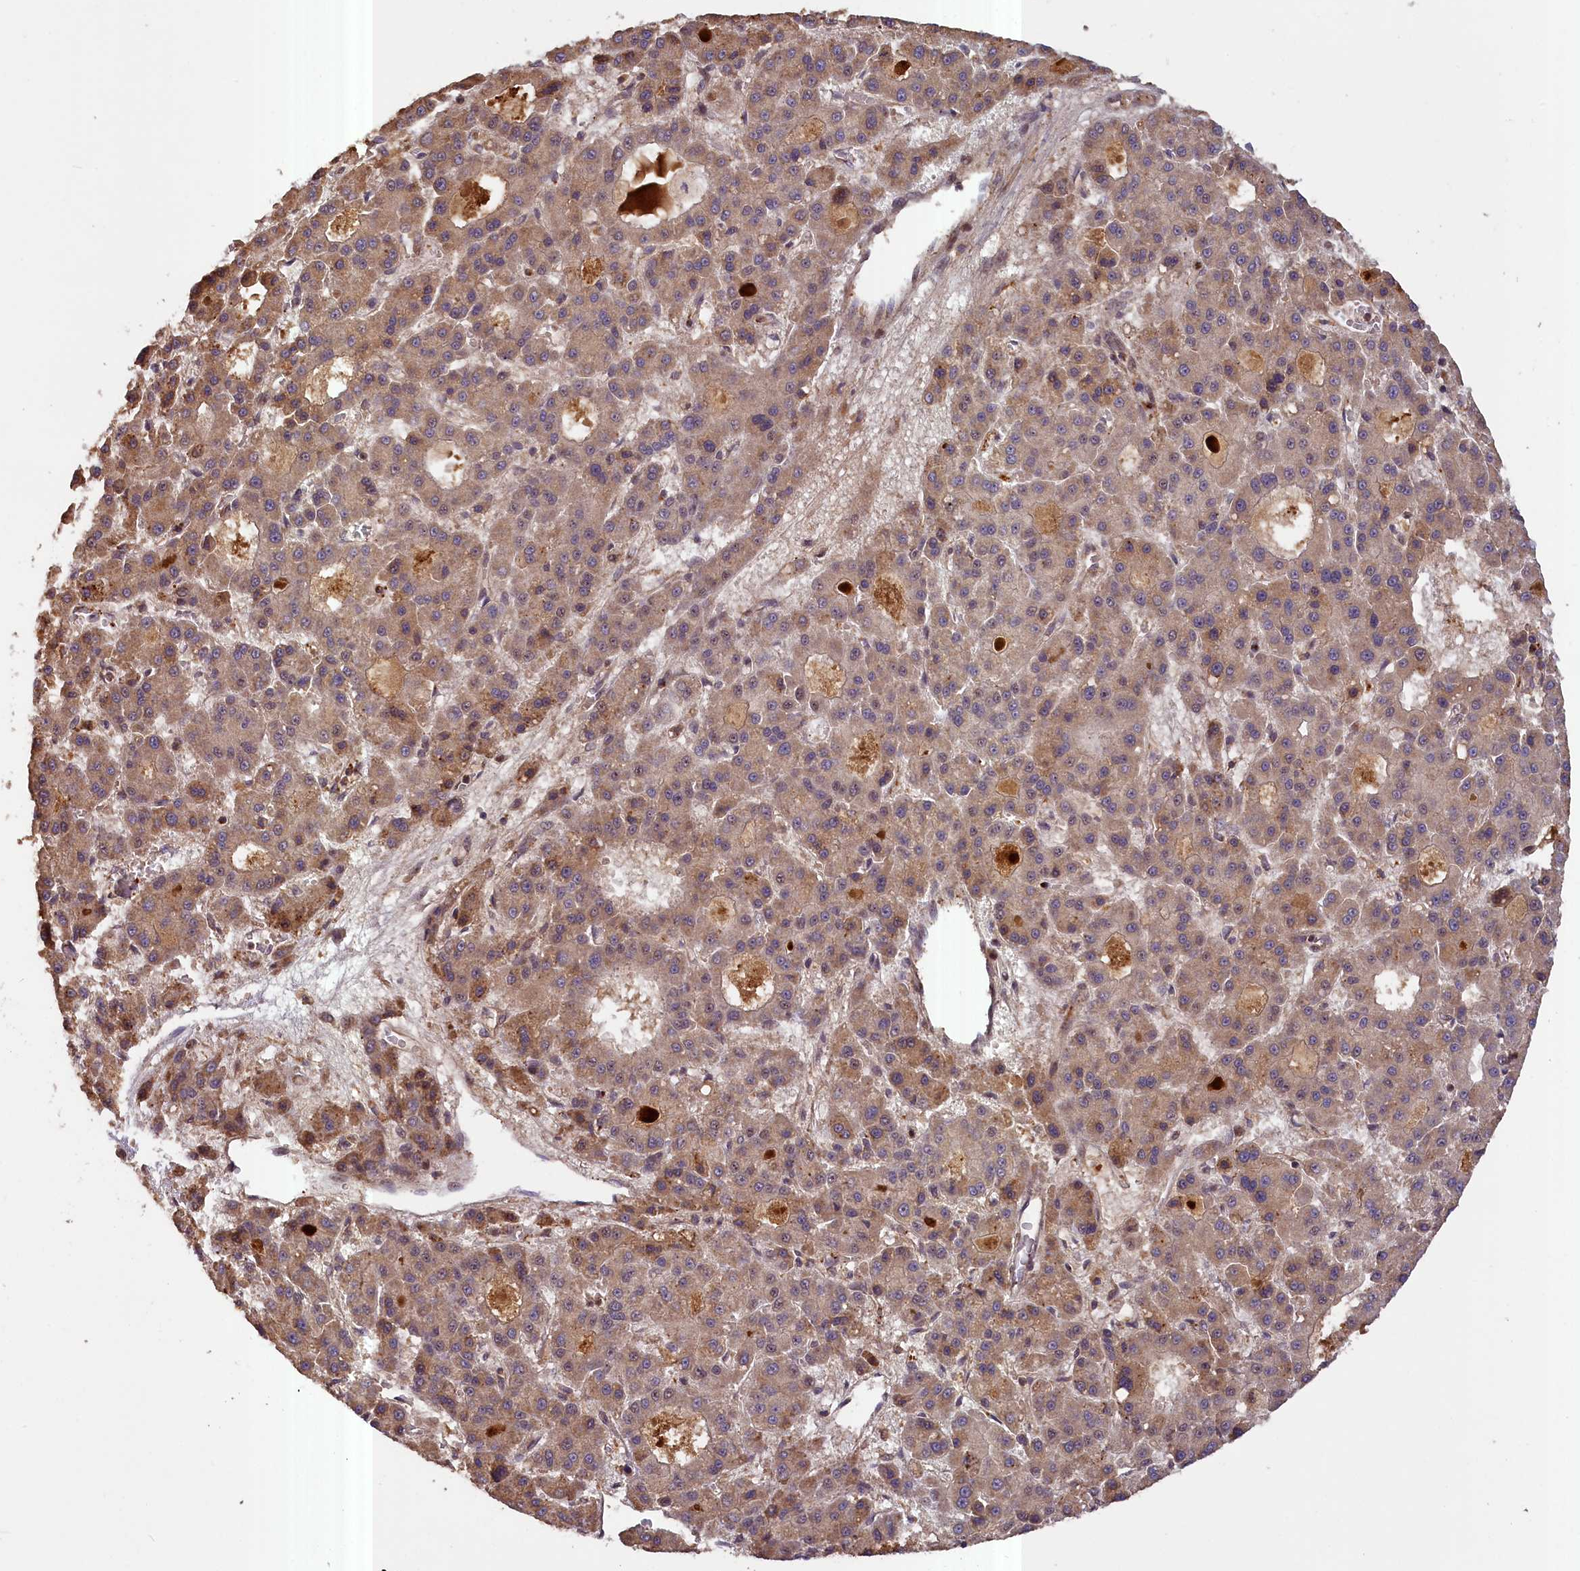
{"staining": {"intensity": "moderate", "quantity": ">75%", "location": "cytoplasmic/membranous"}, "tissue": "liver cancer", "cell_type": "Tumor cells", "image_type": "cancer", "snomed": [{"axis": "morphology", "description": "Carcinoma, Hepatocellular, NOS"}, {"axis": "topography", "description": "Liver"}], "caption": "Hepatocellular carcinoma (liver) tissue reveals moderate cytoplasmic/membranous positivity in approximately >75% of tumor cells", "gene": "FUZ", "patient": {"sex": "male", "age": 70}}